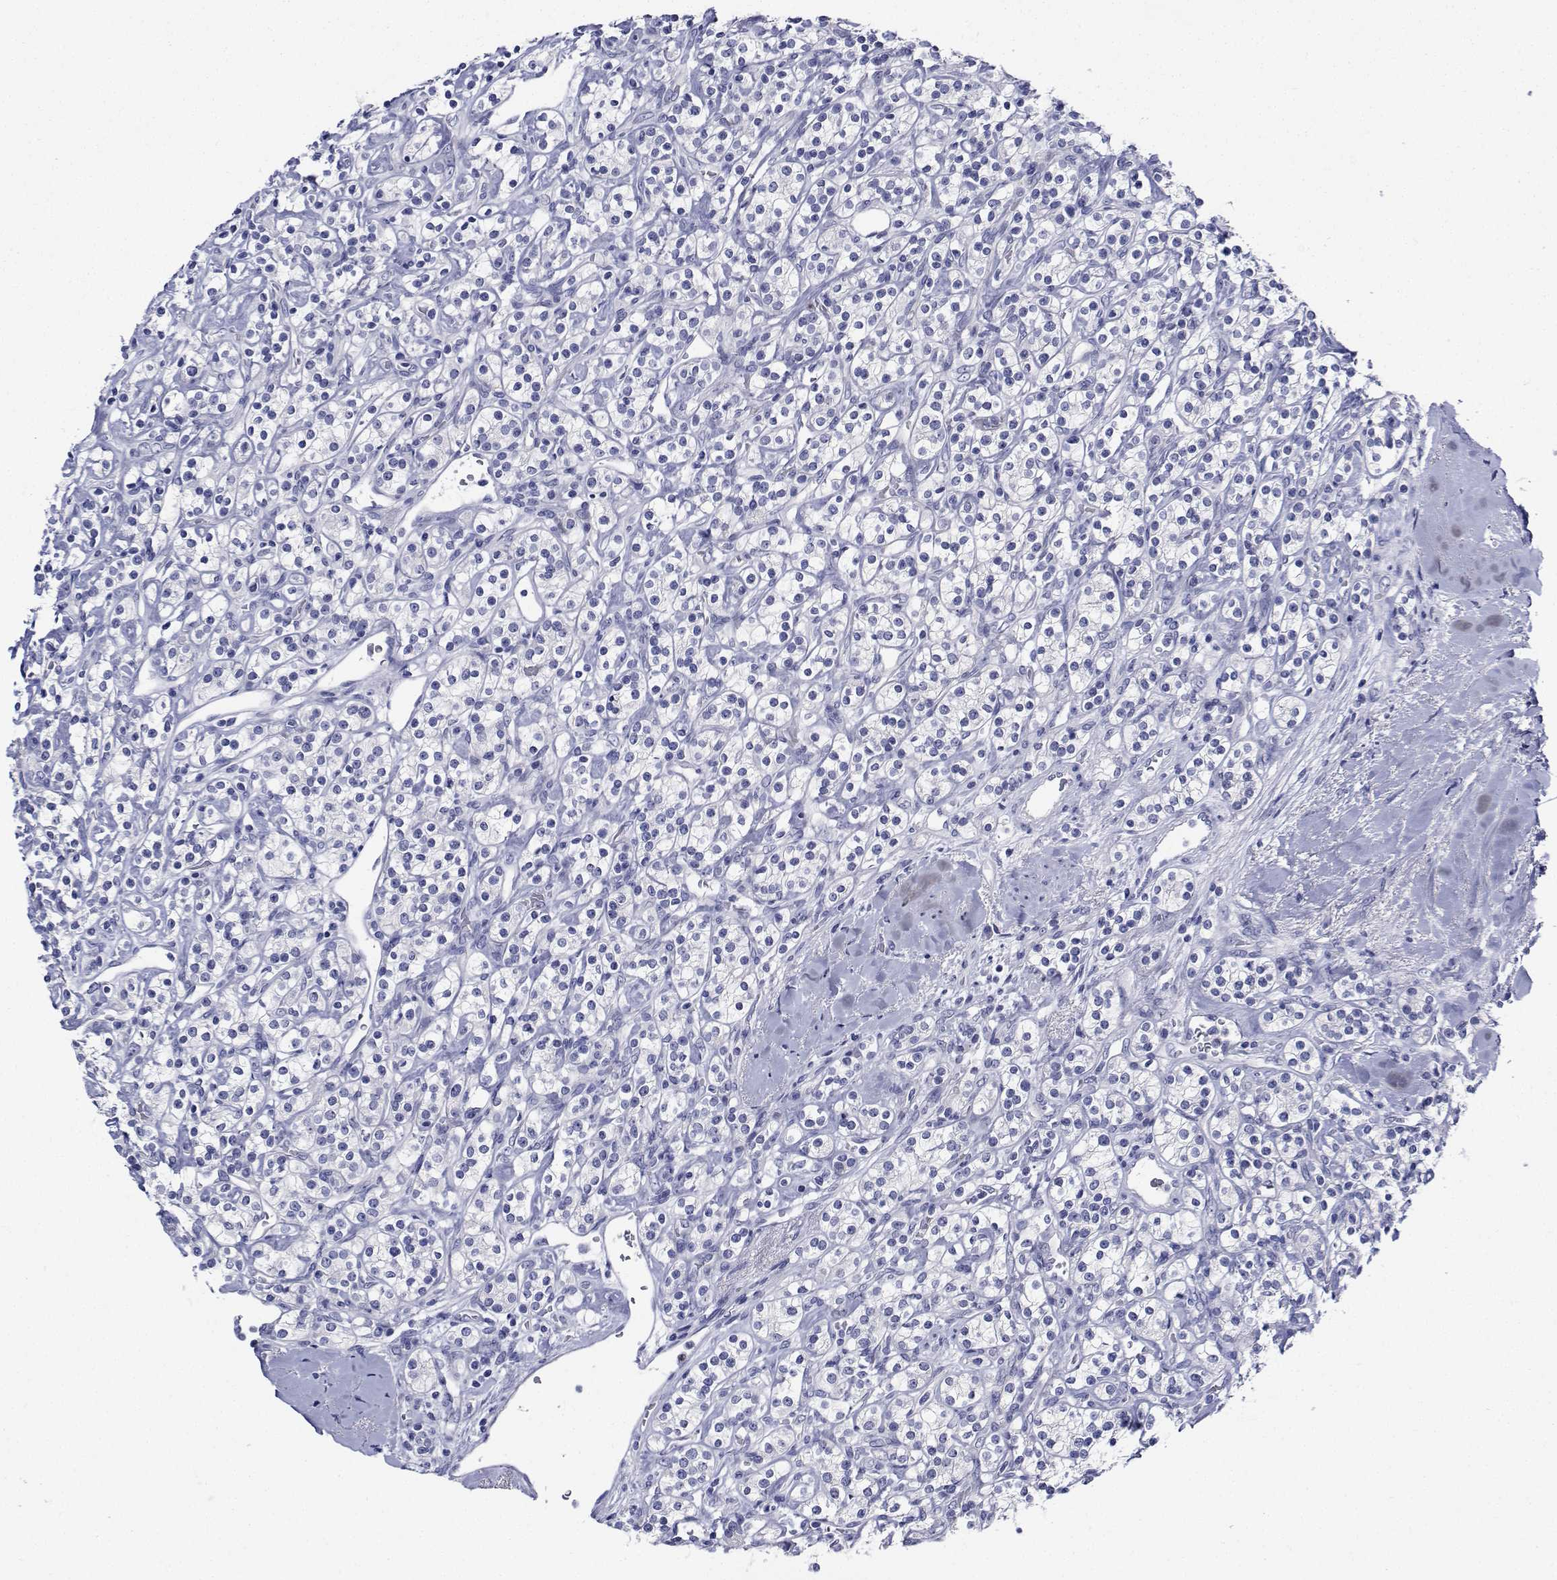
{"staining": {"intensity": "negative", "quantity": "none", "location": "none"}, "tissue": "renal cancer", "cell_type": "Tumor cells", "image_type": "cancer", "snomed": [{"axis": "morphology", "description": "Adenocarcinoma, NOS"}, {"axis": "topography", "description": "Kidney"}], "caption": "This is a photomicrograph of immunohistochemistry staining of renal cancer (adenocarcinoma), which shows no staining in tumor cells.", "gene": "PLXNA4", "patient": {"sex": "male", "age": 77}}